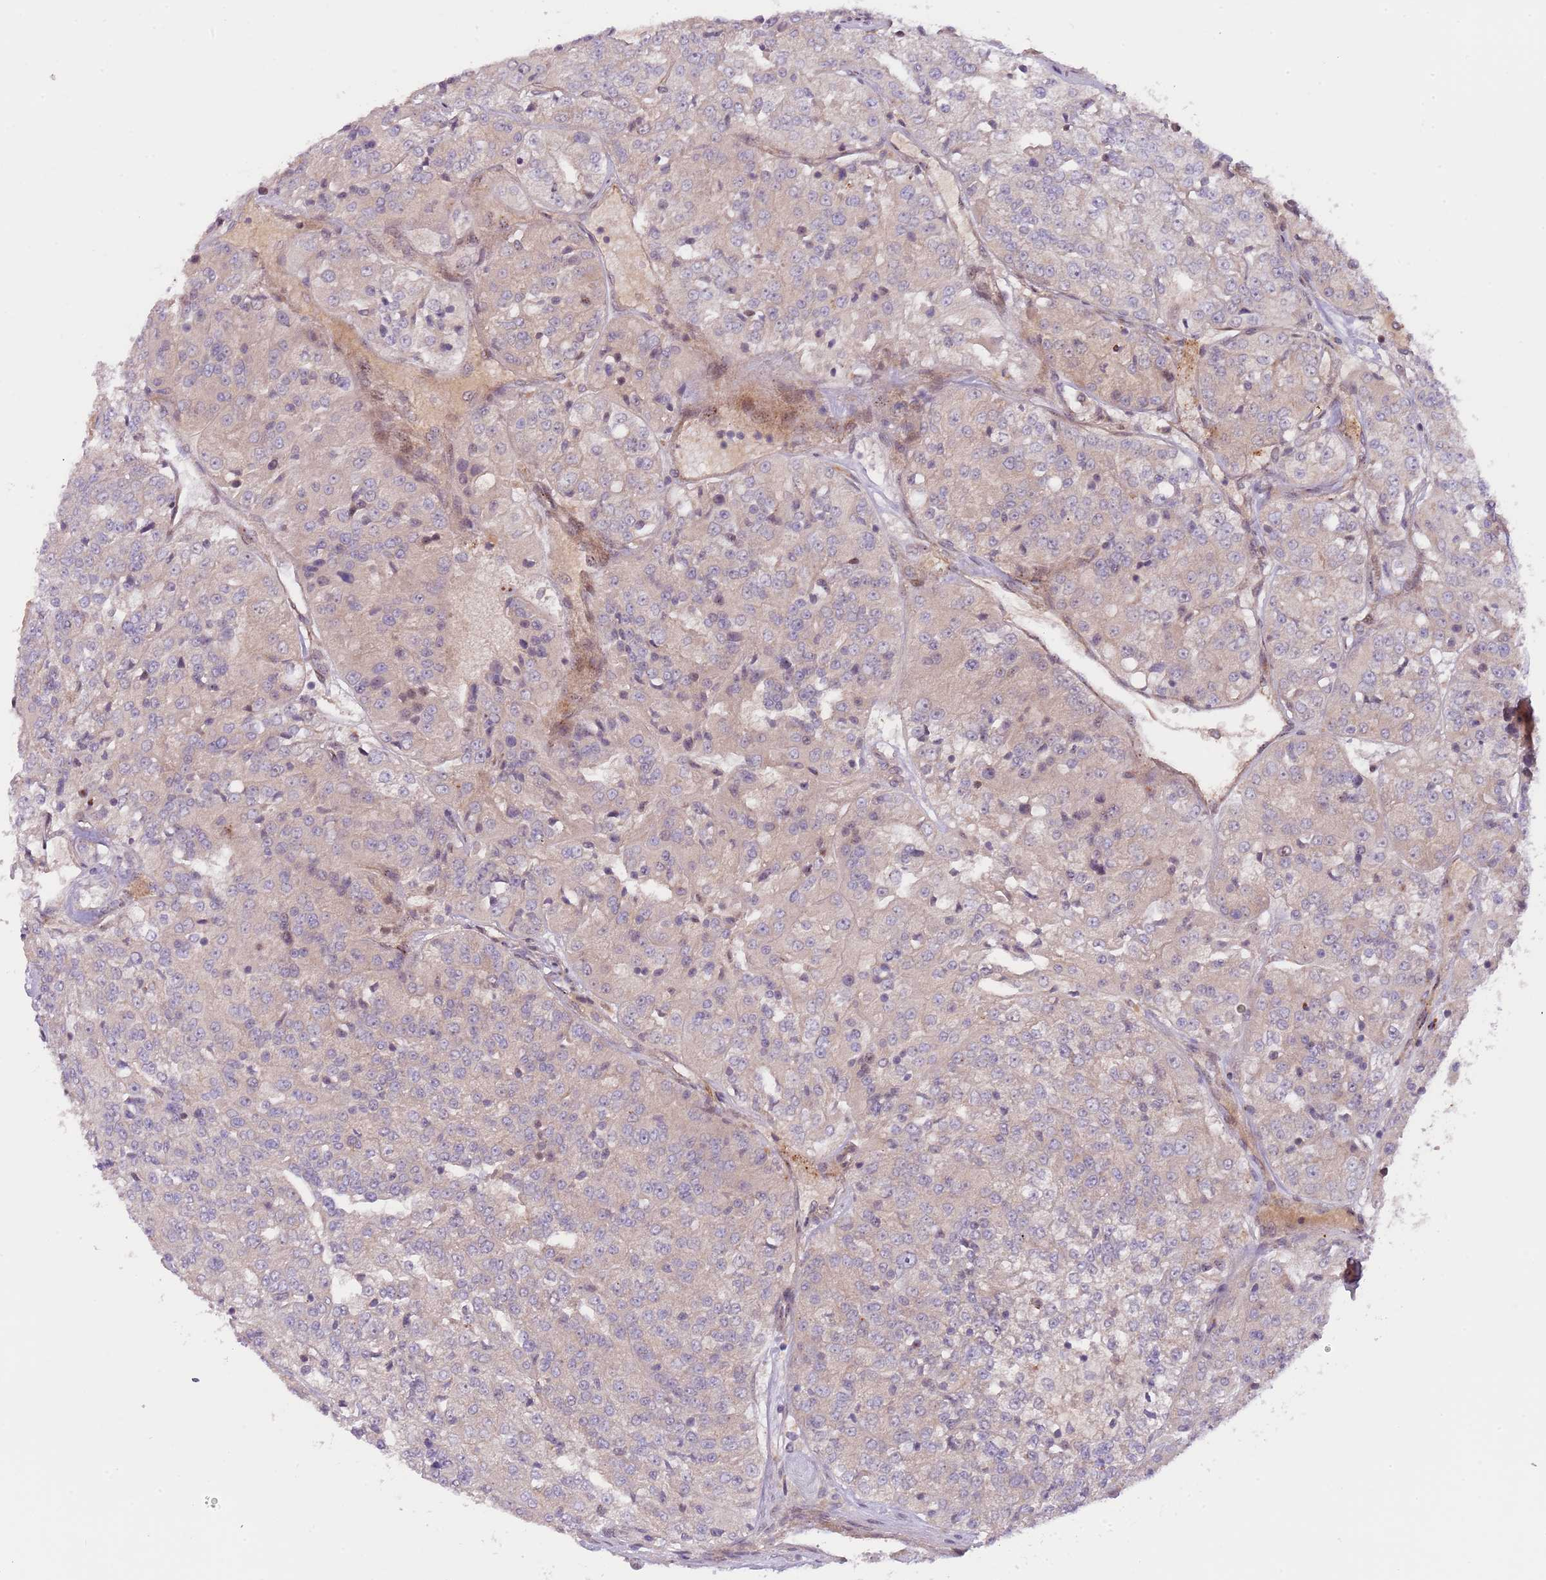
{"staining": {"intensity": "negative", "quantity": "none", "location": "none"}, "tissue": "renal cancer", "cell_type": "Tumor cells", "image_type": "cancer", "snomed": [{"axis": "morphology", "description": "Adenocarcinoma, NOS"}, {"axis": "topography", "description": "Kidney"}], "caption": "The immunohistochemistry (IHC) histopathology image has no significant expression in tumor cells of renal adenocarcinoma tissue. (IHC, brightfield microscopy, high magnification).", "gene": "PRR16", "patient": {"sex": "female", "age": 63}}